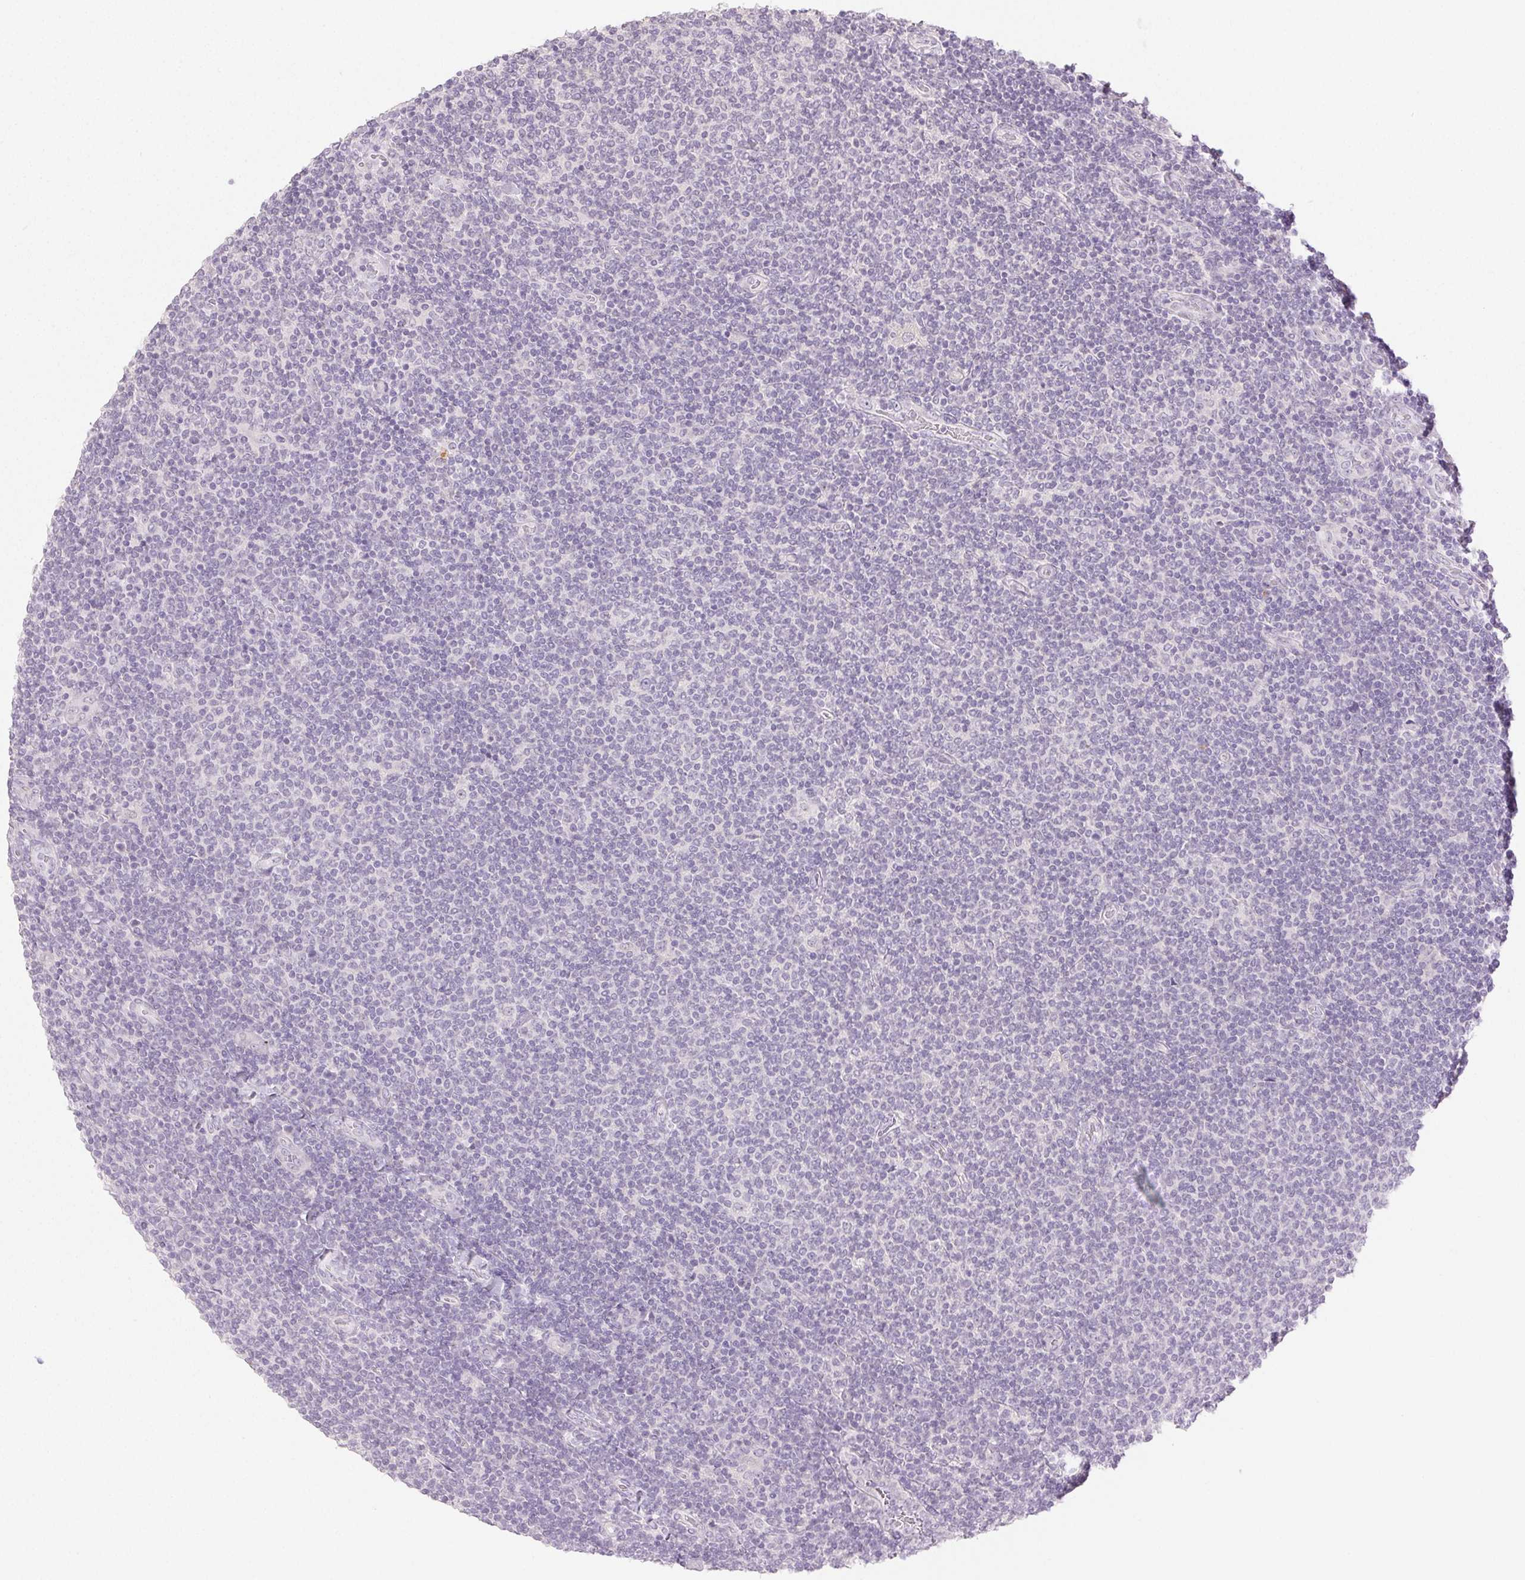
{"staining": {"intensity": "negative", "quantity": "none", "location": "none"}, "tissue": "lymphoma", "cell_type": "Tumor cells", "image_type": "cancer", "snomed": [{"axis": "morphology", "description": "Malignant lymphoma, non-Hodgkin's type, Low grade"}, {"axis": "topography", "description": "Lymph node"}], "caption": "A micrograph of low-grade malignant lymphoma, non-Hodgkin's type stained for a protein reveals no brown staining in tumor cells. Nuclei are stained in blue.", "gene": "PI3", "patient": {"sex": "male", "age": 52}}